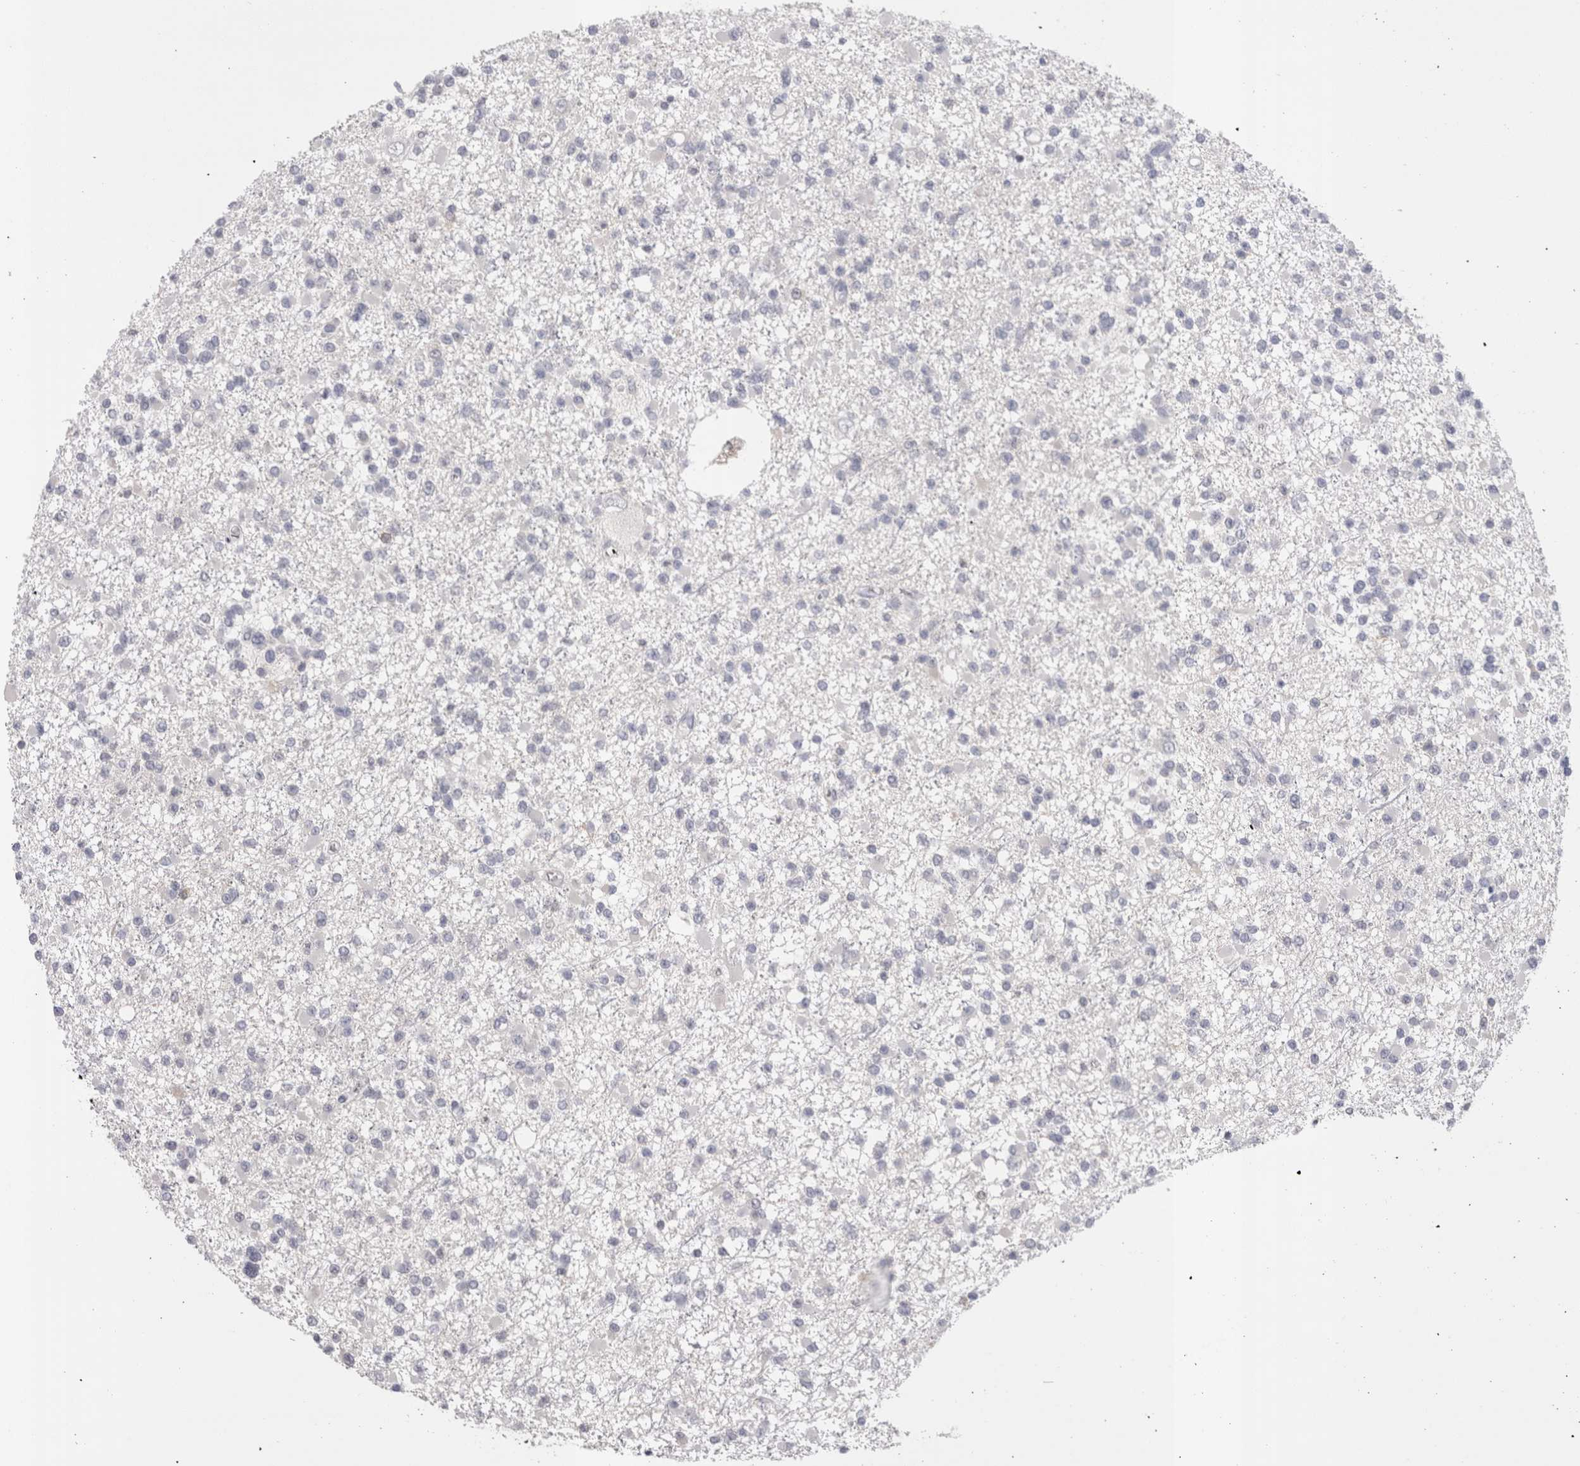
{"staining": {"intensity": "negative", "quantity": "none", "location": "none"}, "tissue": "glioma", "cell_type": "Tumor cells", "image_type": "cancer", "snomed": [{"axis": "morphology", "description": "Glioma, malignant, Low grade"}, {"axis": "topography", "description": "Brain"}], "caption": "Immunohistochemistry (IHC) micrograph of neoplastic tissue: glioma stained with DAB shows no significant protein staining in tumor cells.", "gene": "SUCNR1", "patient": {"sex": "female", "age": 22}}